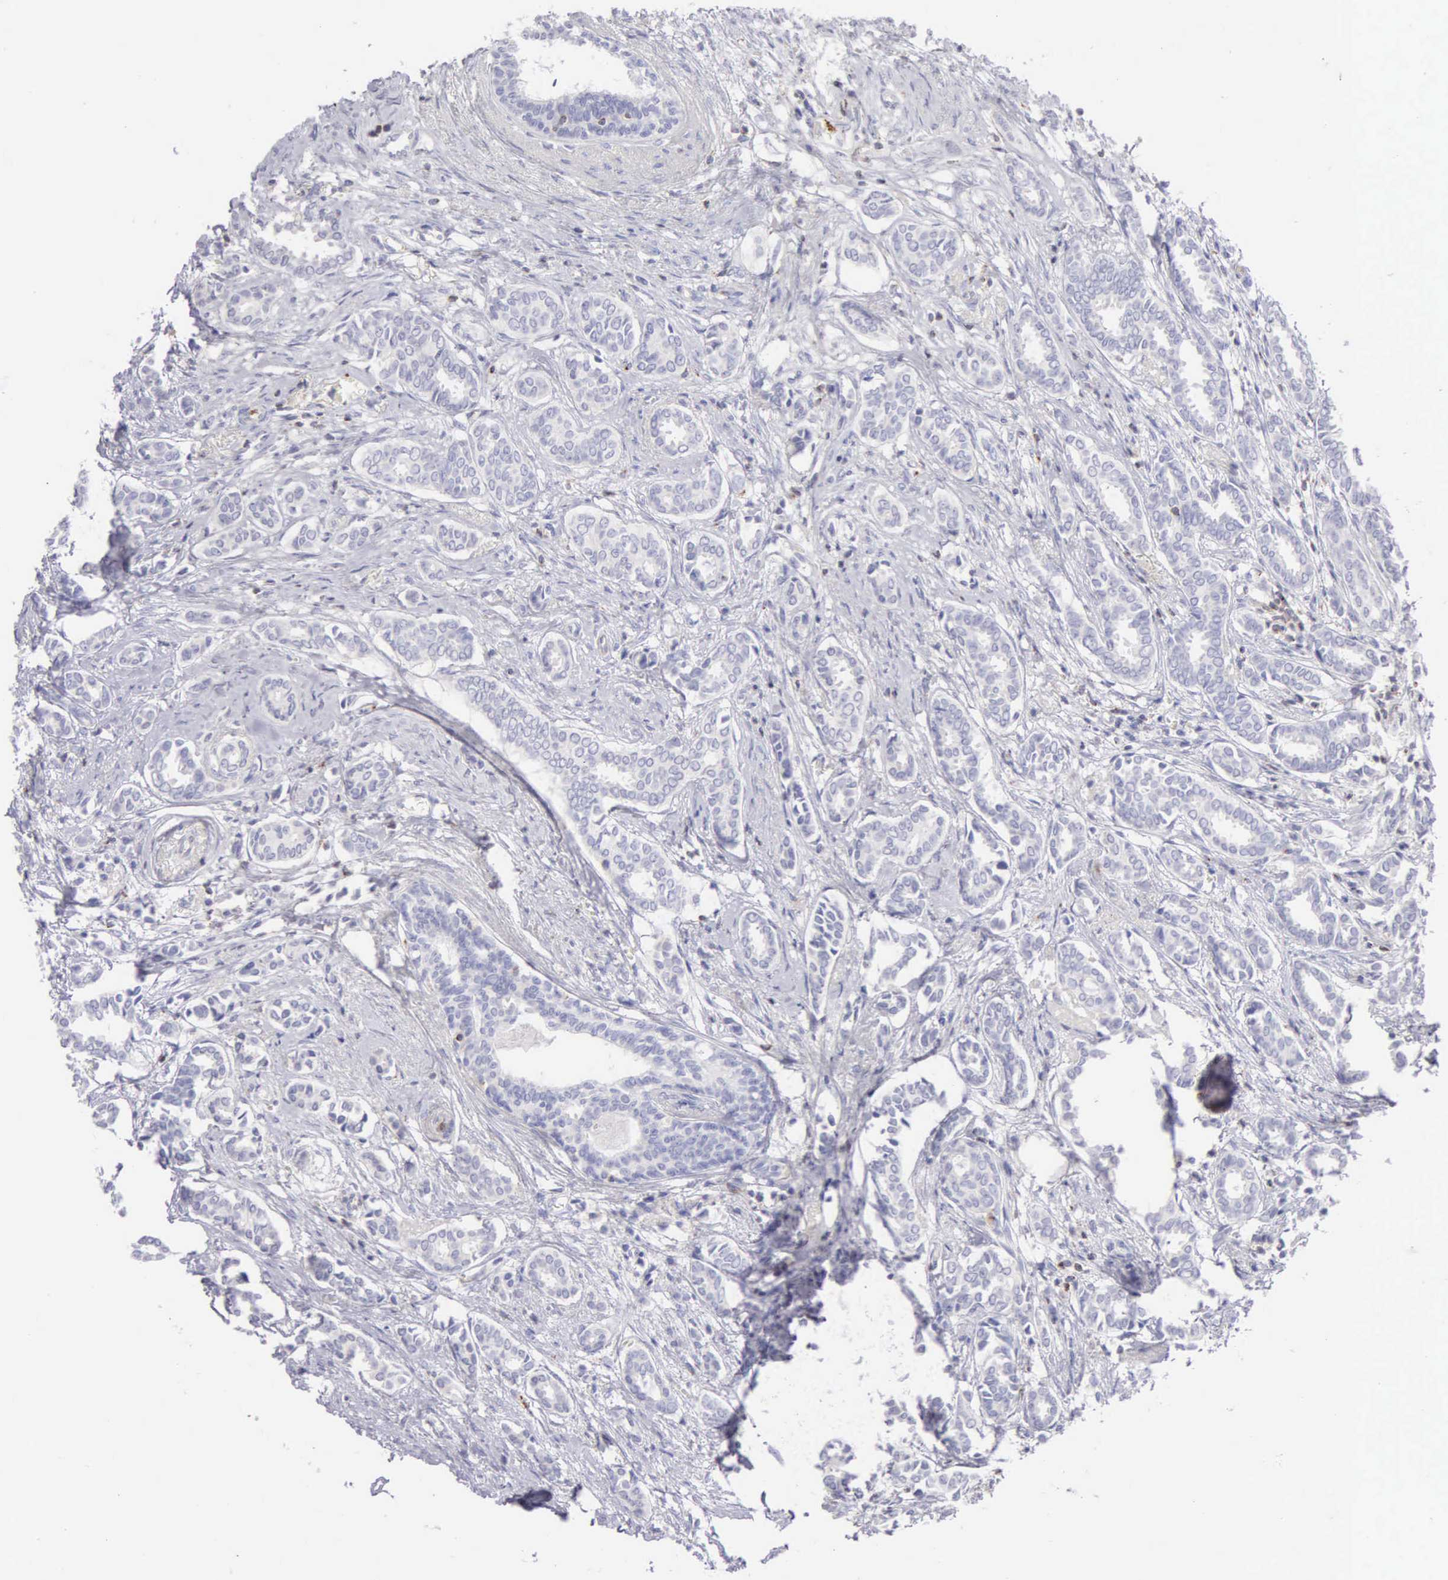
{"staining": {"intensity": "negative", "quantity": "none", "location": "none"}, "tissue": "breast cancer", "cell_type": "Tumor cells", "image_type": "cancer", "snomed": [{"axis": "morphology", "description": "Duct carcinoma"}, {"axis": "topography", "description": "Breast"}], "caption": "A histopathology image of human breast intraductal carcinoma is negative for staining in tumor cells. Brightfield microscopy of immunohistochemistry (IHC) stained with DAB (3,3'-diaminobenzidine) (brown) and hematoxylin (blue), captured at high magnification.", "gene": "SRGN", "patient": {"sex": "female", "age": 50}}